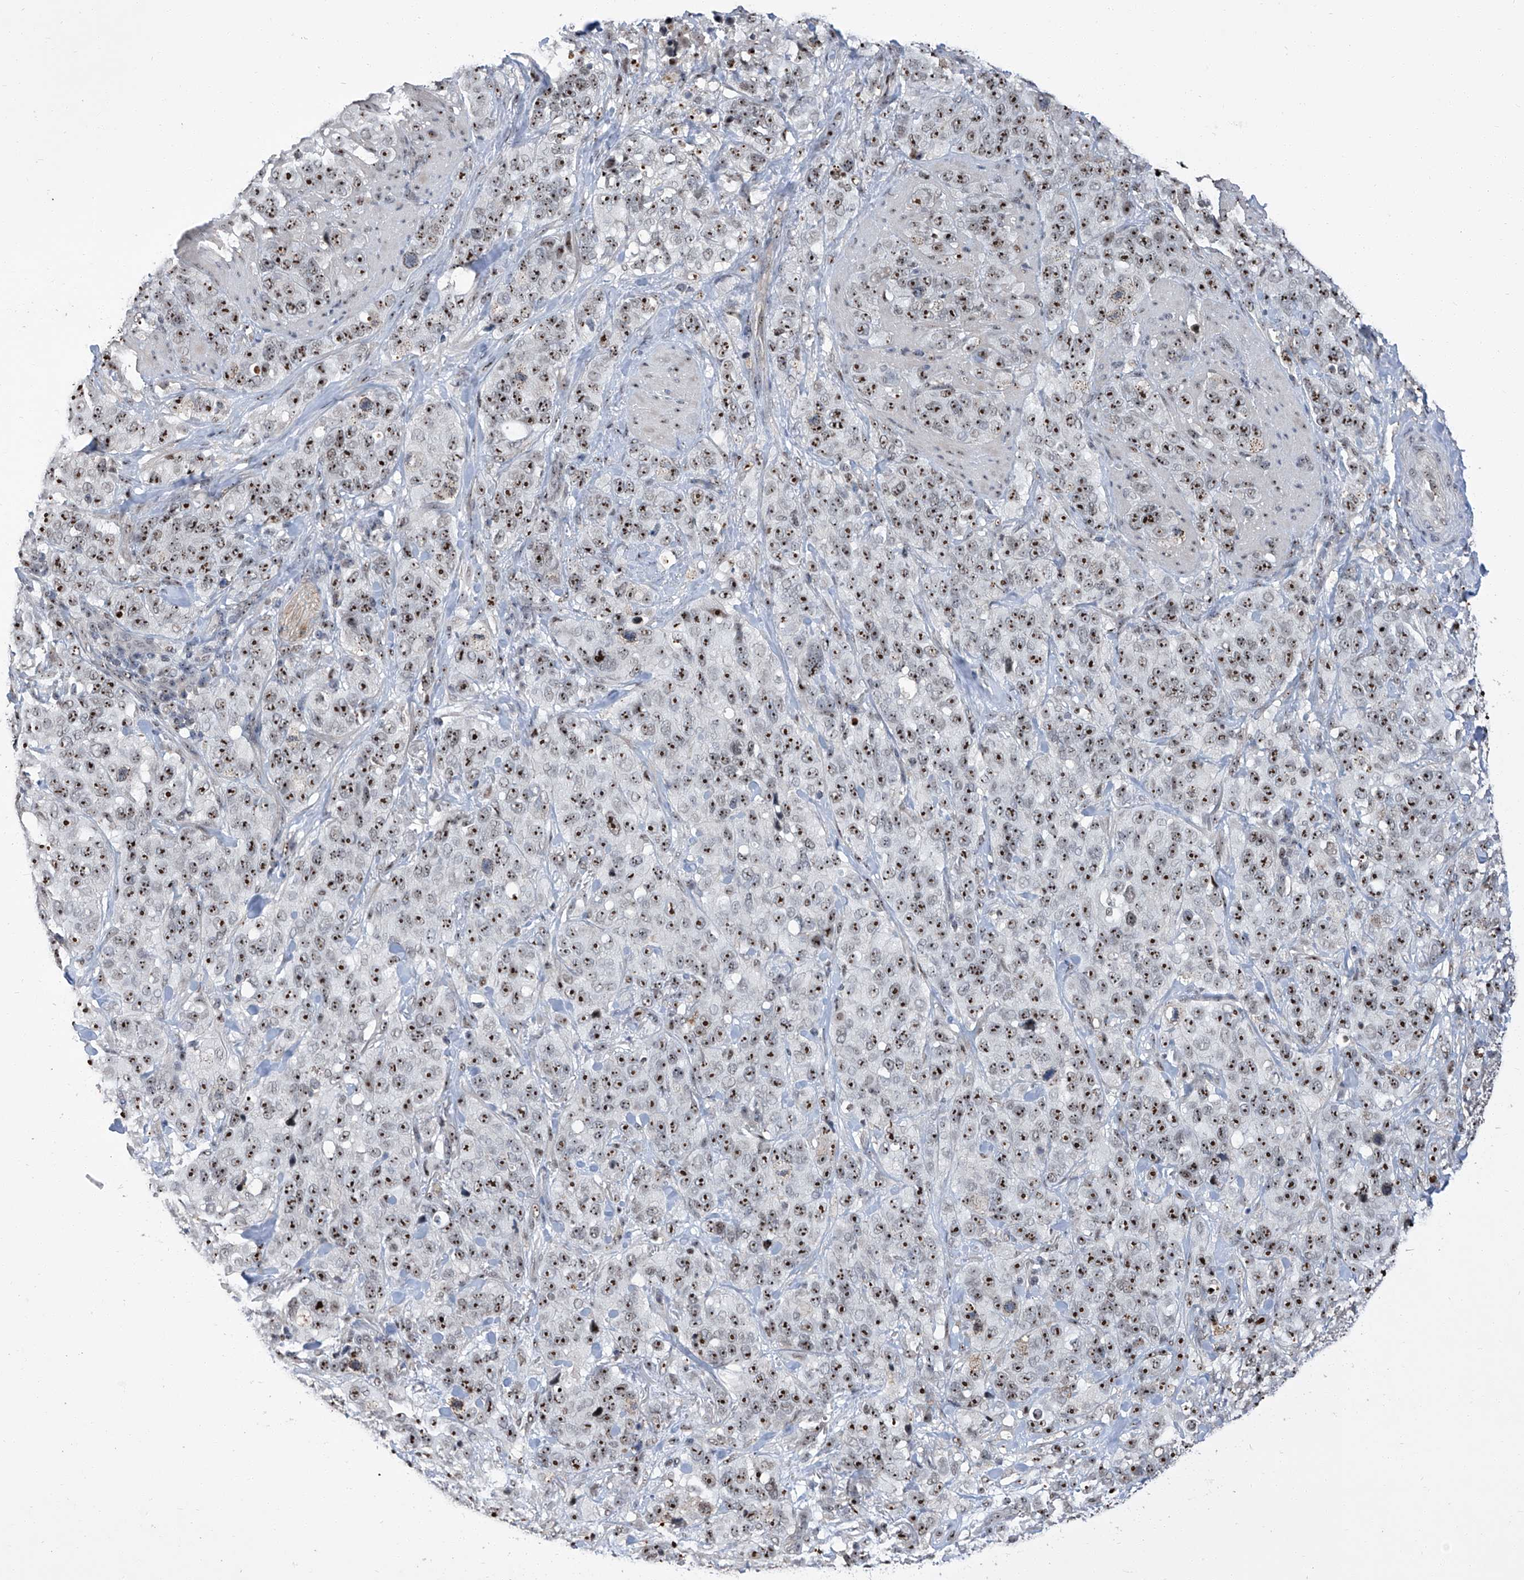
{"staining": {"intensity": "strong", "quantity": ">75%", "location": "nuclear"}, "tissue": "stomach cancer", "cell_type": "Tumor cells", "image_type": "cancer", "snomed": [{"axis": "morphology", "description": "Adenocarcinoma, NOS"}, {"axis": "topography", "description": "Stomach"}], "caption": "There is high levels of strong nuclear staining in tumor cells of stomach cancer (adenocarcinoma), as demonstrated by immunohistochemical staining (brown color).", "gene": "CMTR1", "patient": {"sex": "male", "age": 48}}